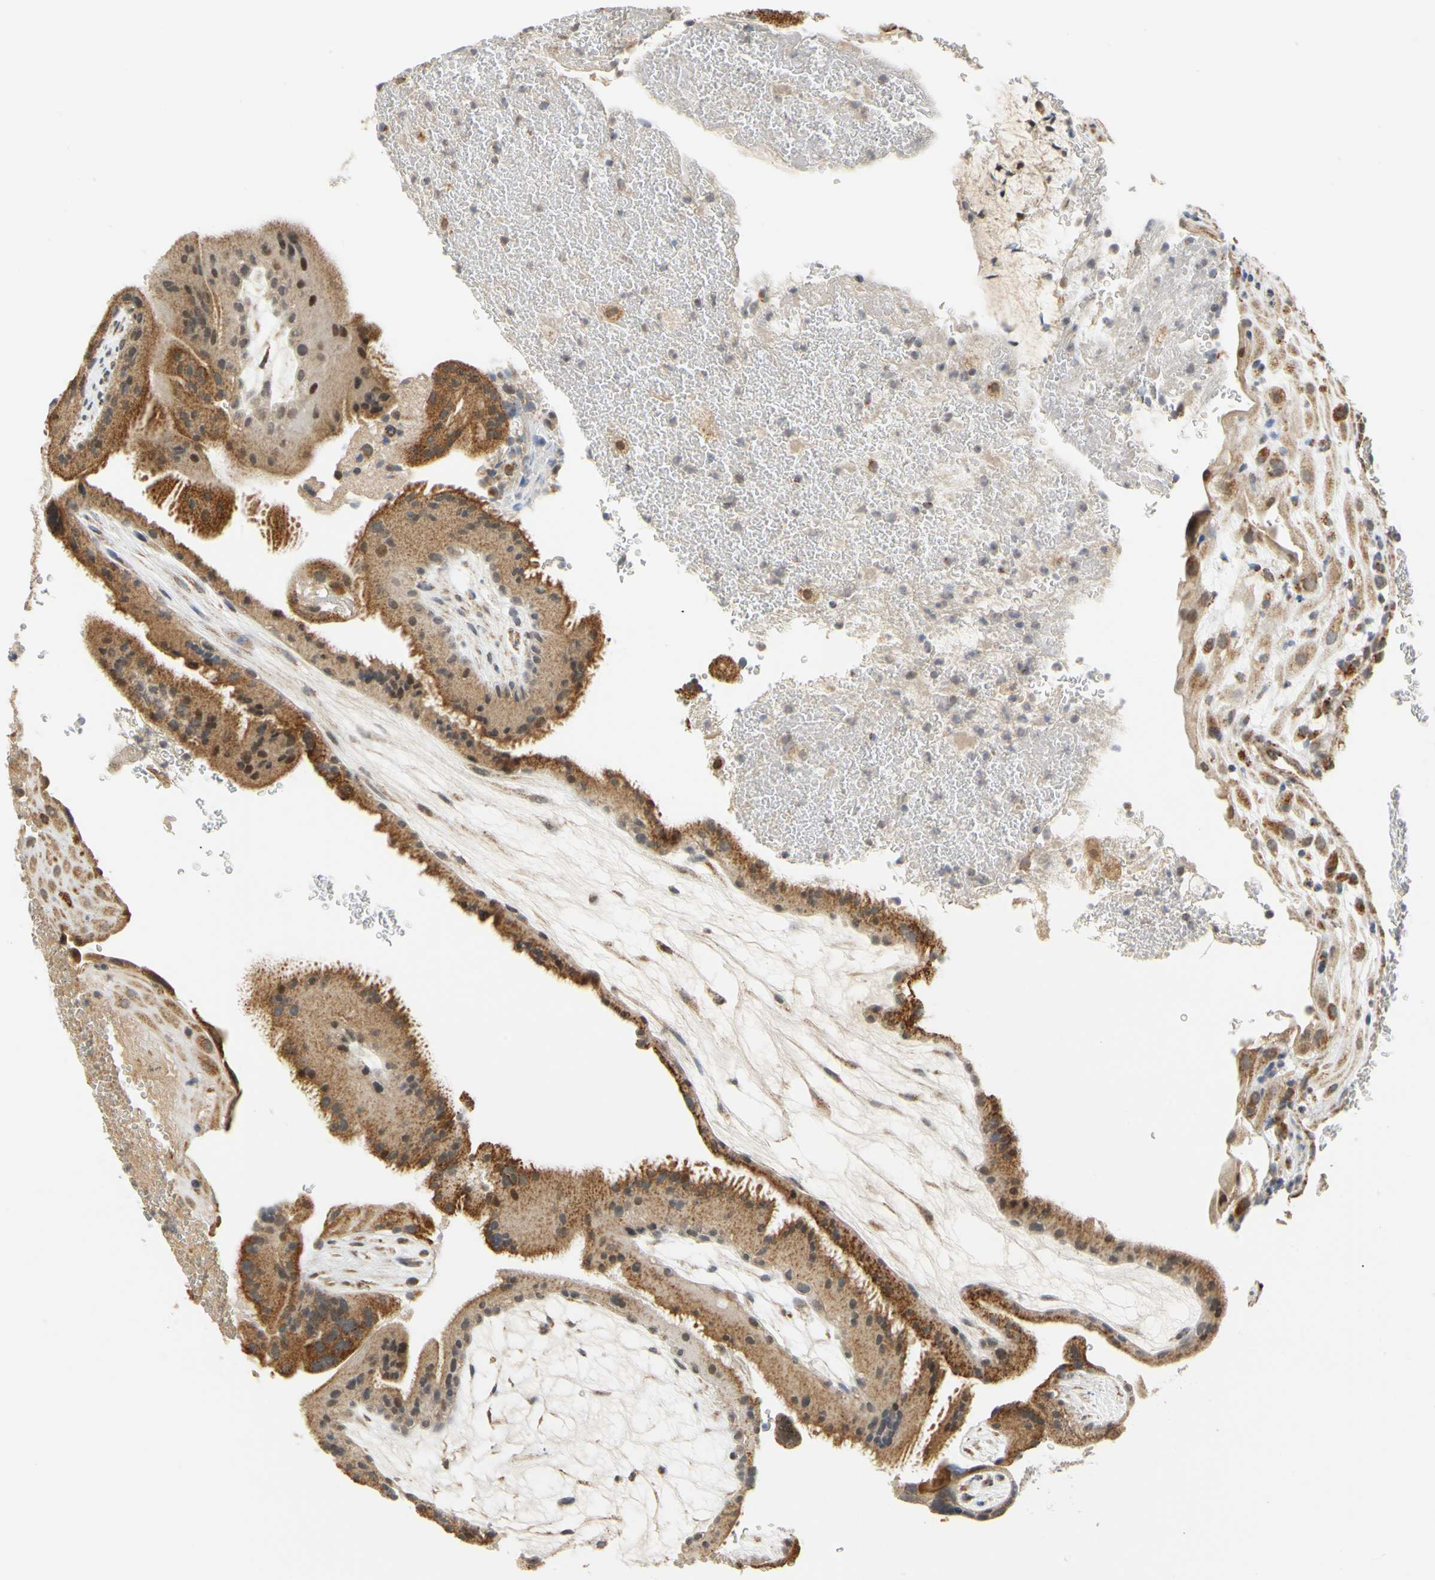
{"staining": {"intensity": "moderate", "quantity": ">75%", "location": "cytoplasmic/membranous"}, "tissue": "placenta", "cell_type": "Decidual cells", "image_type": "normal", "snomed": [{"axis": "morphology", "description": "Normal tissue, NOS"}, {"axis": "topography", "description": "Placenta"}], "caption": "Immunohistochemistry of benign placenta exhibits medium levels of moderate cytoplasmic/membranous expression in approximately >75% of decidual cells. (Stains: DAB in brown, nuclei in blue, Microscopy: brightfield microscopy at high magnification).", "gene": "SFXN3", "patient": {"sex": "female", "age": 19}}